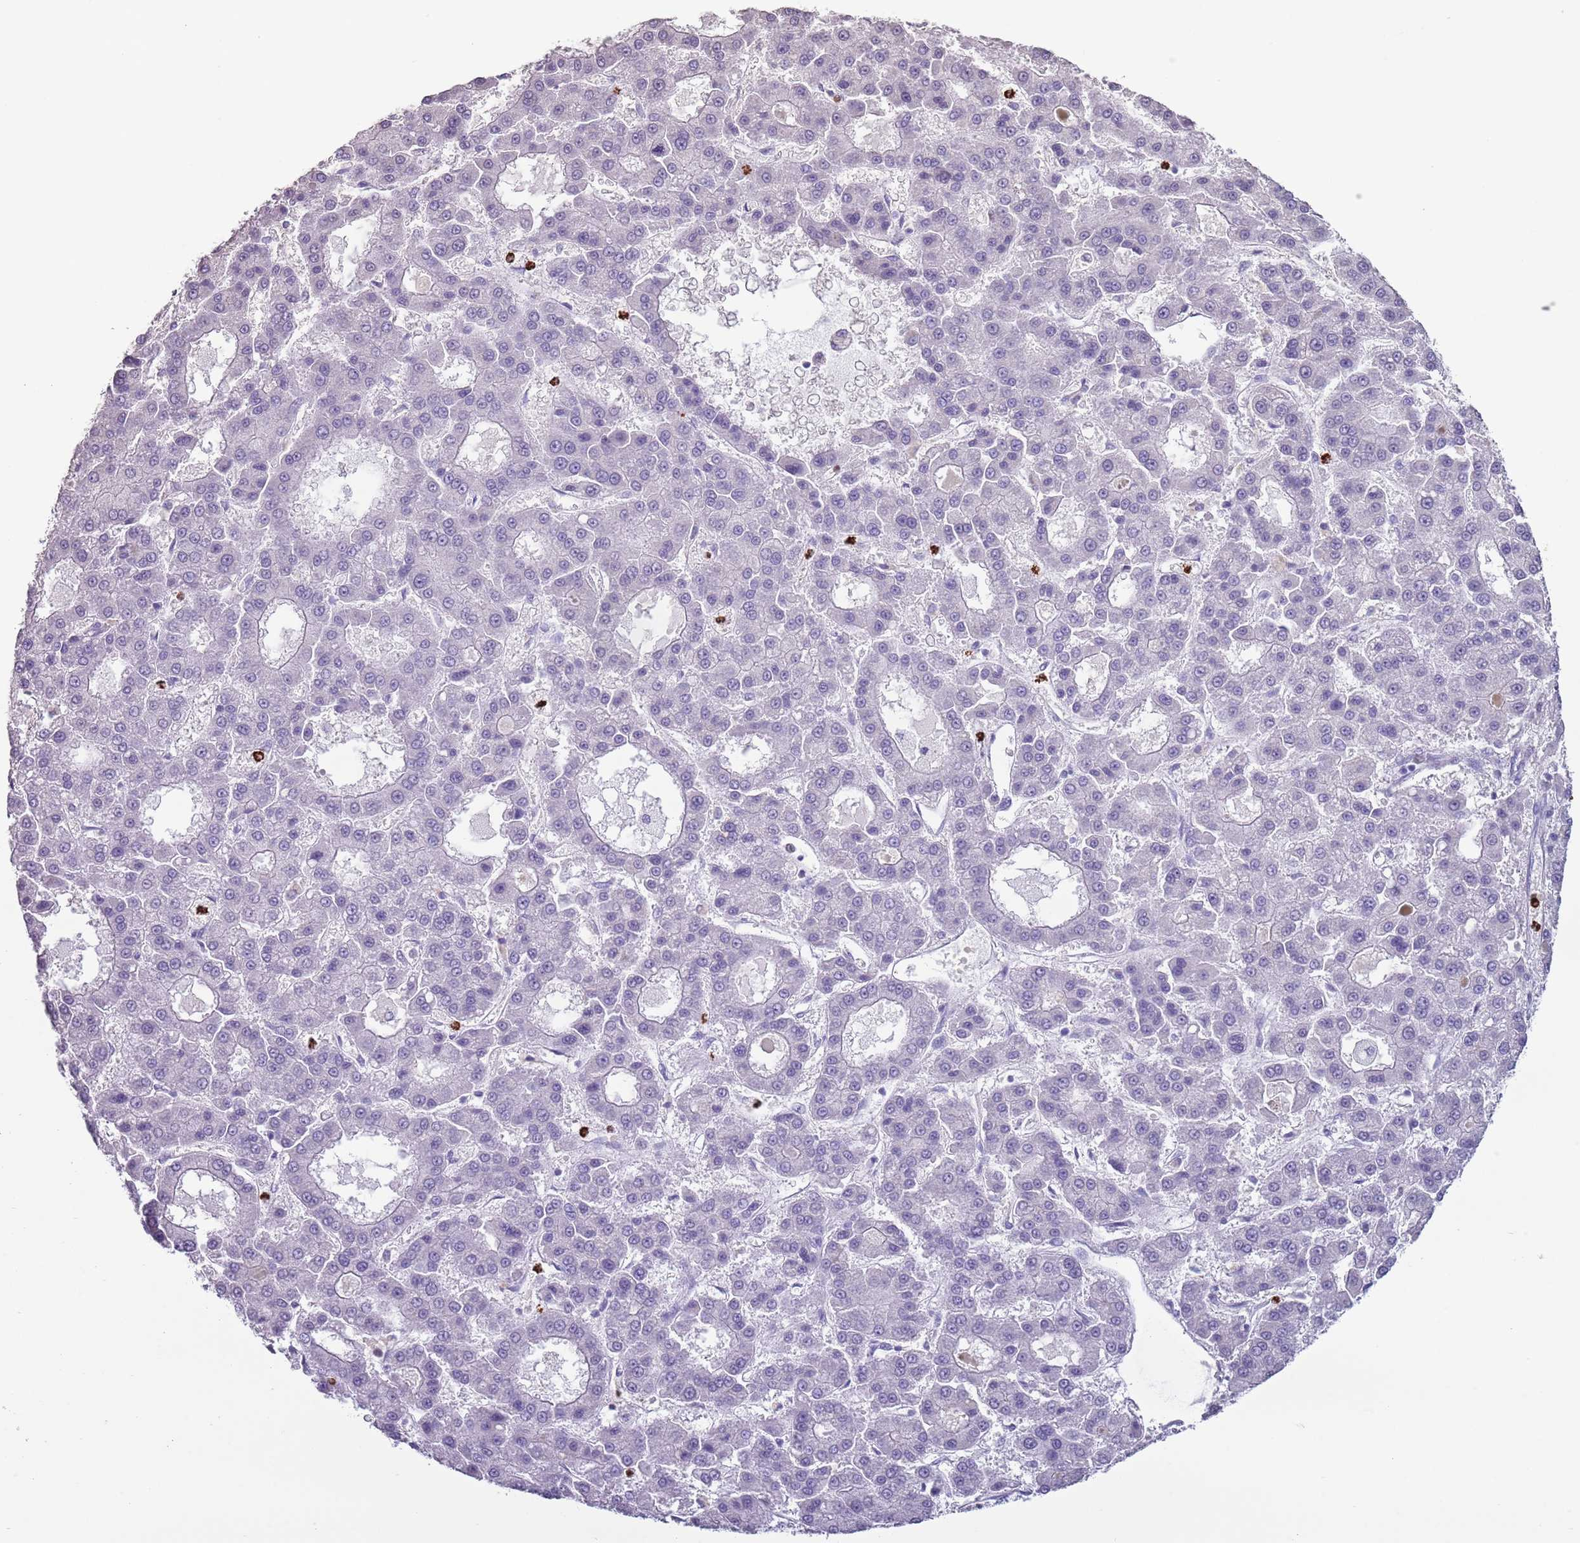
{"staining": {"intensity": "negative", "quantity": "none", "location": "none"}, "tissue": "liver cancer", "cell_type": "Tumor cells", "image_type": "cancer", "snomed": [{"axis": "morphology", "description": "Carcinoma, Hepatocellular, NOS"}, {"axis": "topography", "description": "Liver"}], "caption": "This is an immunohistochemistry photomicrograph of human liver cancer. There is no positivity in tumor cells.", "gene": "CELF6", "patient": {"sex": "male", "age": 70}}